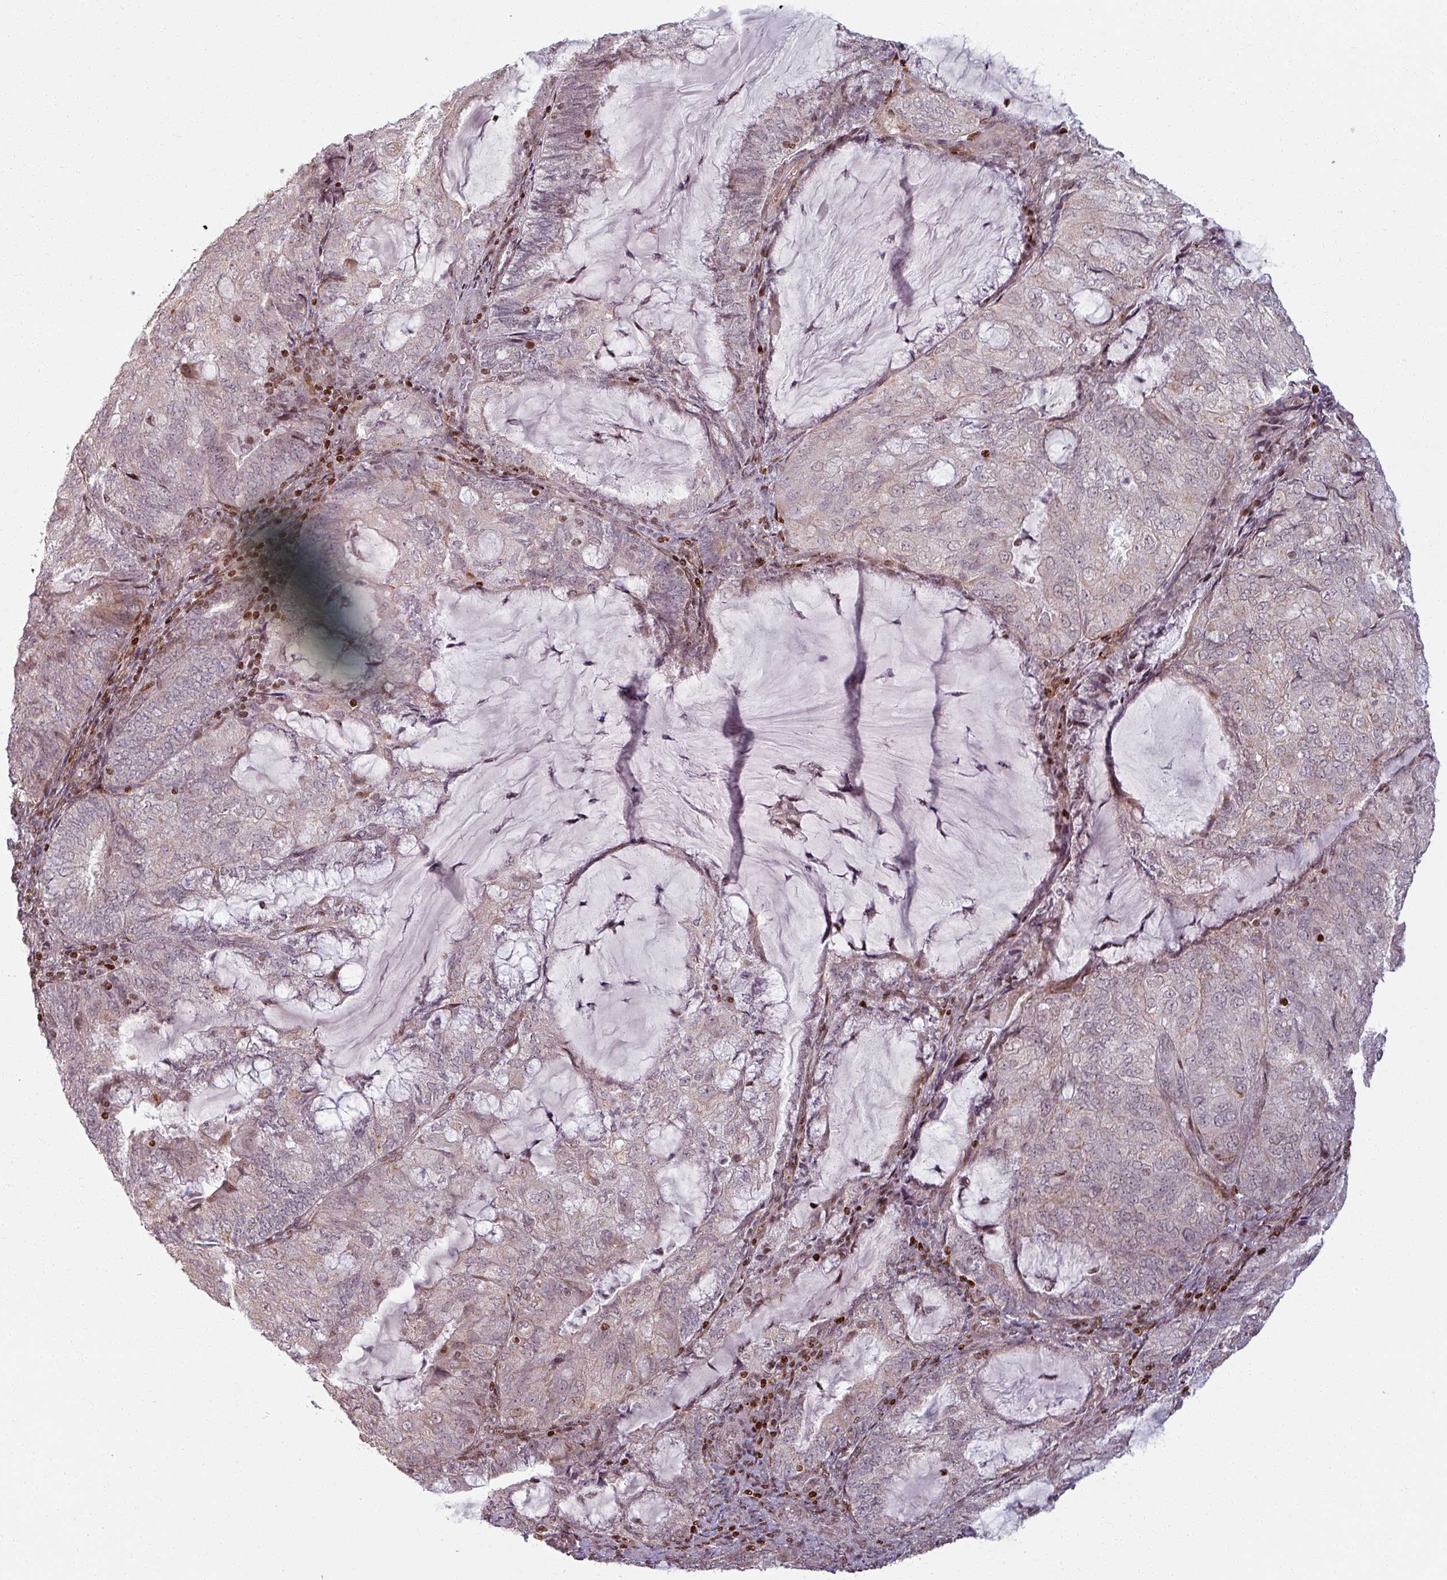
{"staining": {"intensity": "weak", "quantity": "25%-75%", "location": "cytoplasmic/membranous"}, "tissue": "endometrial cancer", "cell_type": "Tumor cells", "image_type": "cancer", "snomed": [{"axis": "morphology", "description": "Adenocarcinoma, NOS"}, {"axis": "topography", "description": "Endometrium"}], "caption": "Immunohistochemistry of endometrial cancer (adenocarcinoma) reveals low levels of weak cytoplasmic/membranous staining in about 25%-75% of tumor cells. The staining was performed using DAB to visualize the protein expression in brown, while the nuclei were stained in blue with hematoxylin (Magnification: 20x).", "gene": "NCOR1", "patient": {"sex": "female", "age": 81}}